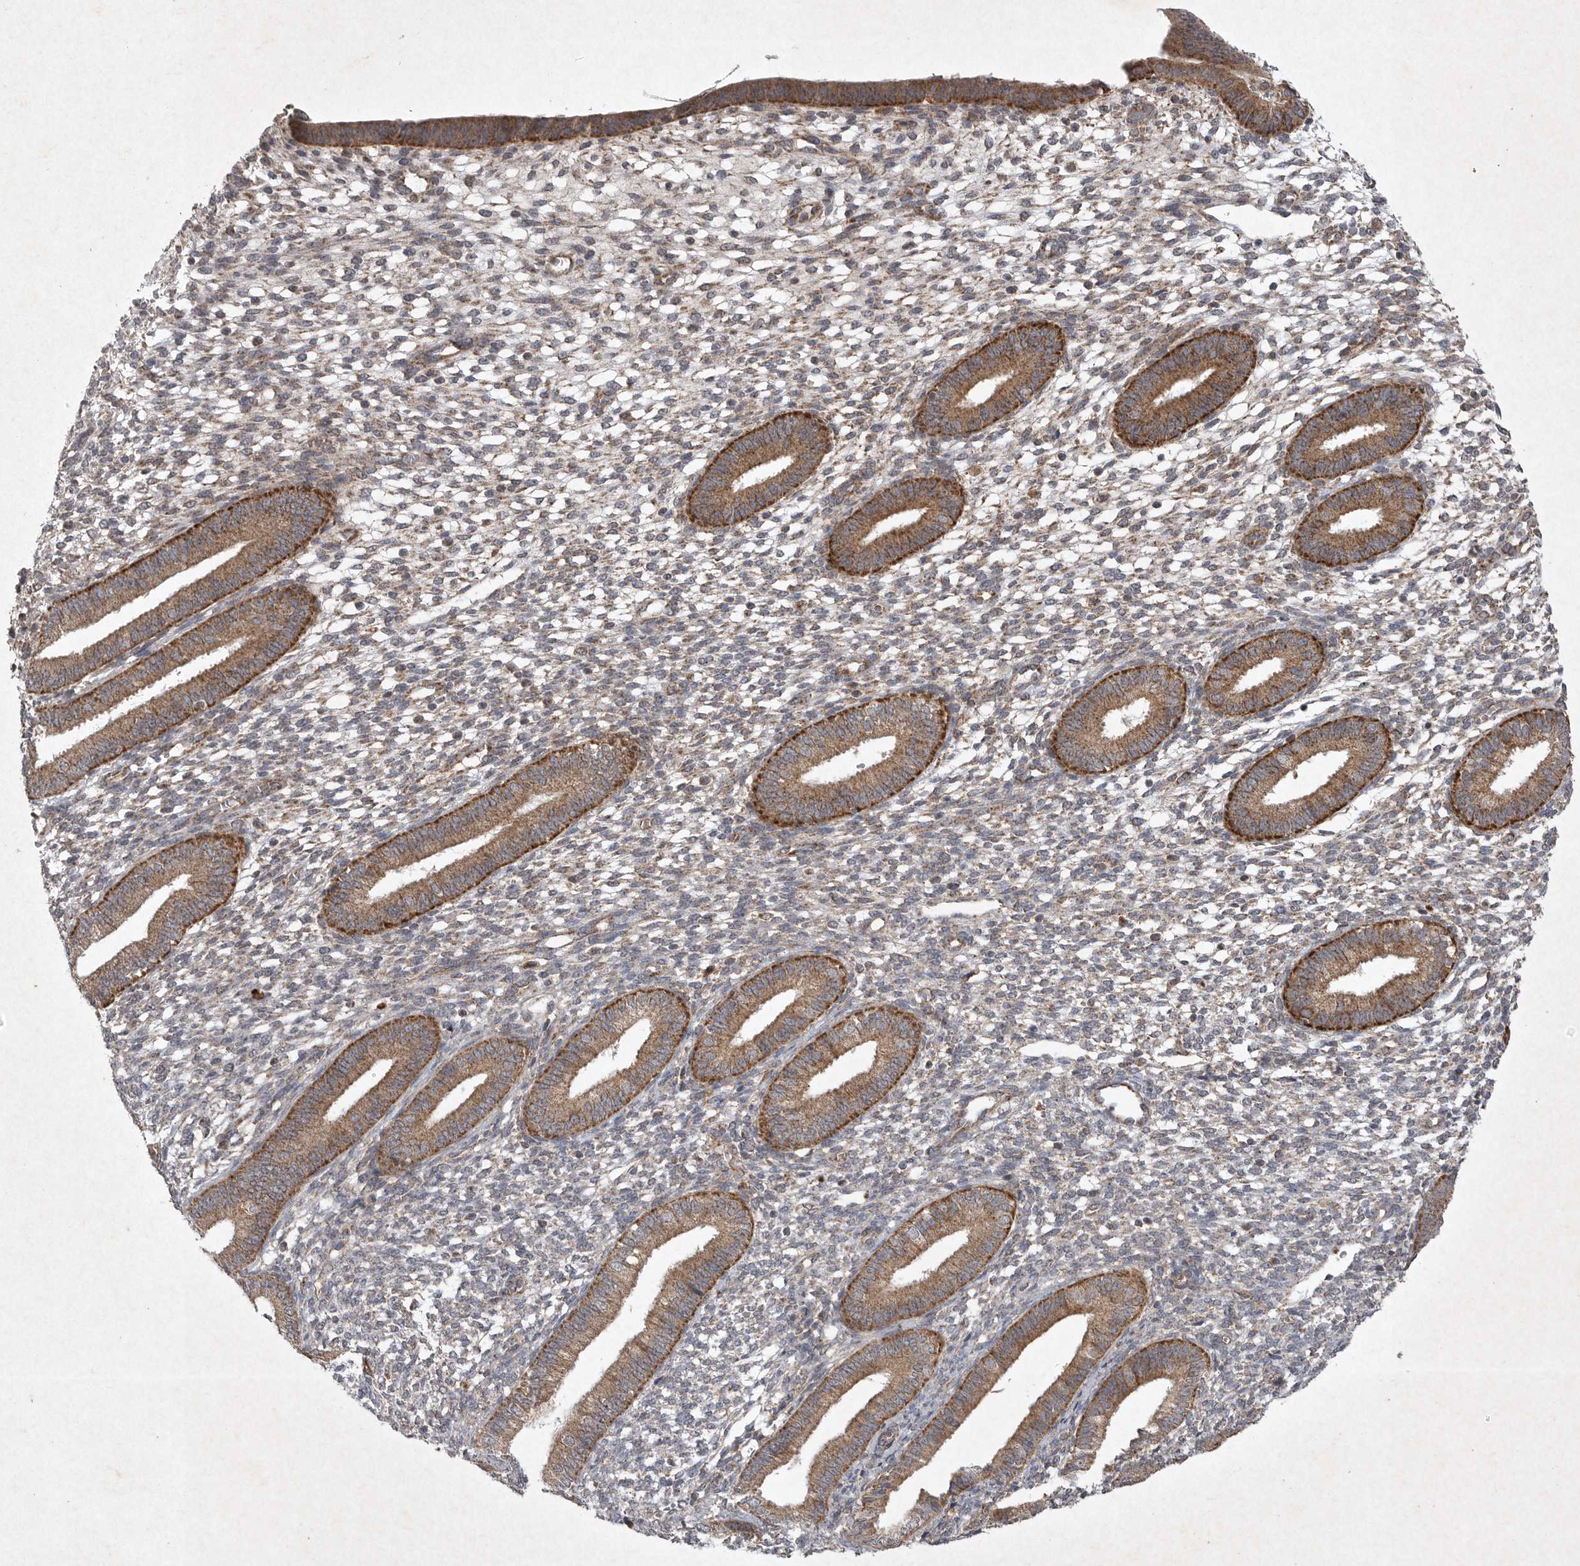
{"staining": {"intensity": "weak", "quantity": "<25%", "location": "cytoplasmic/membranous"}, "tissue": "endometrium", "cell_type": "Cells in endometrial stroma", "image_type": "normal", "snomed": [{"axis": "morphology", "description": "Normal tissue, NOS"}, {"axis": "topography", "description": "Endometrium"}], "caption": "DAB (3,3'-diaminobenzidine) immunohistochemical staining of normal endometrium reveals no significant expression in cells in endometrial stroma. The staining is performed using DAB brown chromogen with nuclei counter-stained in using hematoxylin.", "gene": "DDR1", "patient": {"sex": "female", "age": 46}}